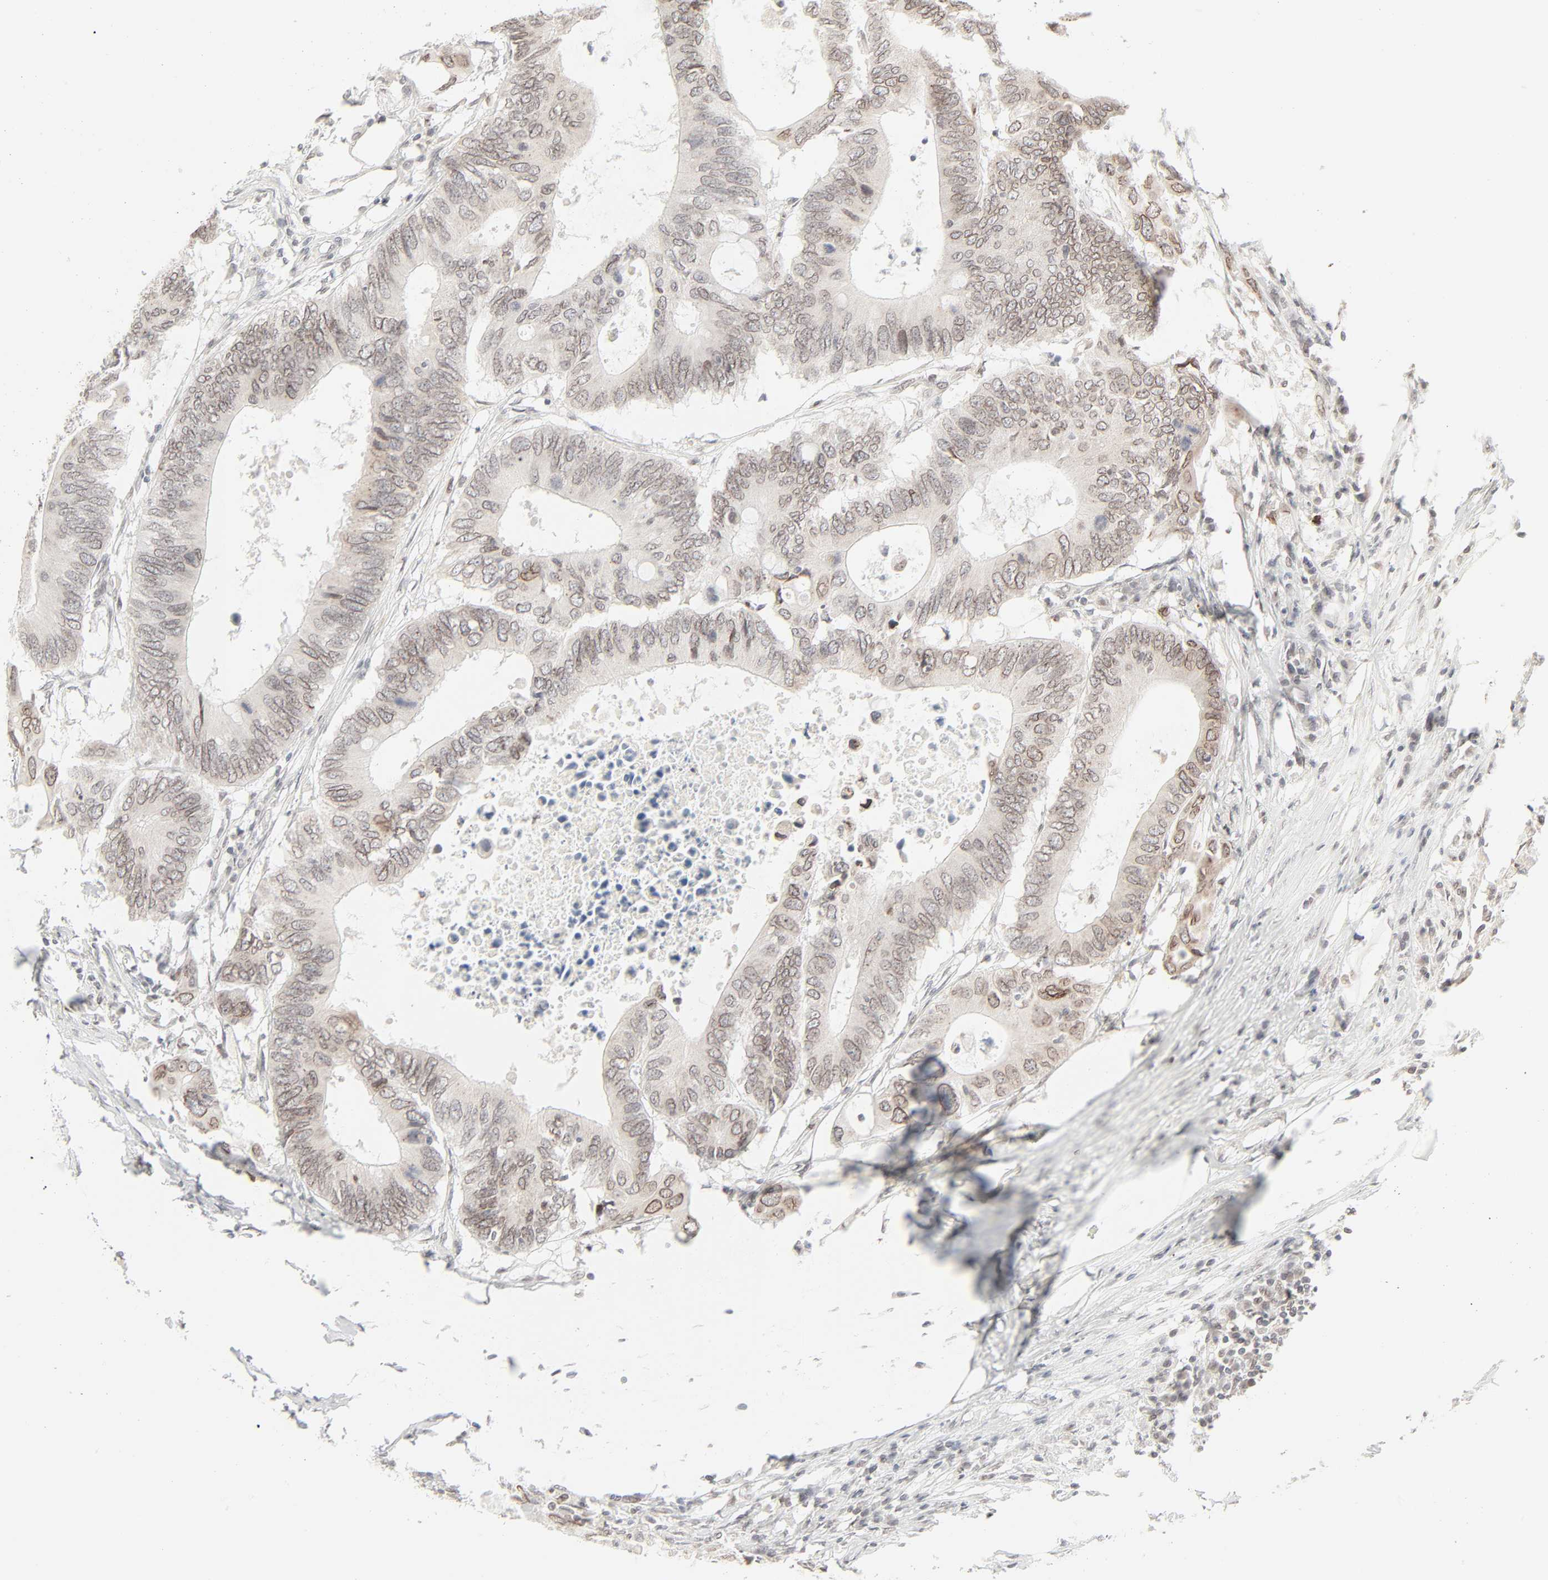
{"staining": {"intensity": "weak", "quantity": "25%-75%", "location": "cytoplasmic/membranous,nuclear"}, "tissue": "colorectal cancer", "cell_type": "Tumor cells", "image_type": "cancer", "snomed": [{"axis": "morphology", "description": "Adenocarcinoma, NOS"}, {"axis": "topography", "description": "Colon"}], "caption": "Immunohistochemical staining of human colorectal cancer (adenocarcinoma) reveals weak cytoplasmic/membranous and nuclear protein positivity in about 25%-75% of tumor cells.", "gene": "MAD1L1", "patient": {"sex": "male", "age": 71}}